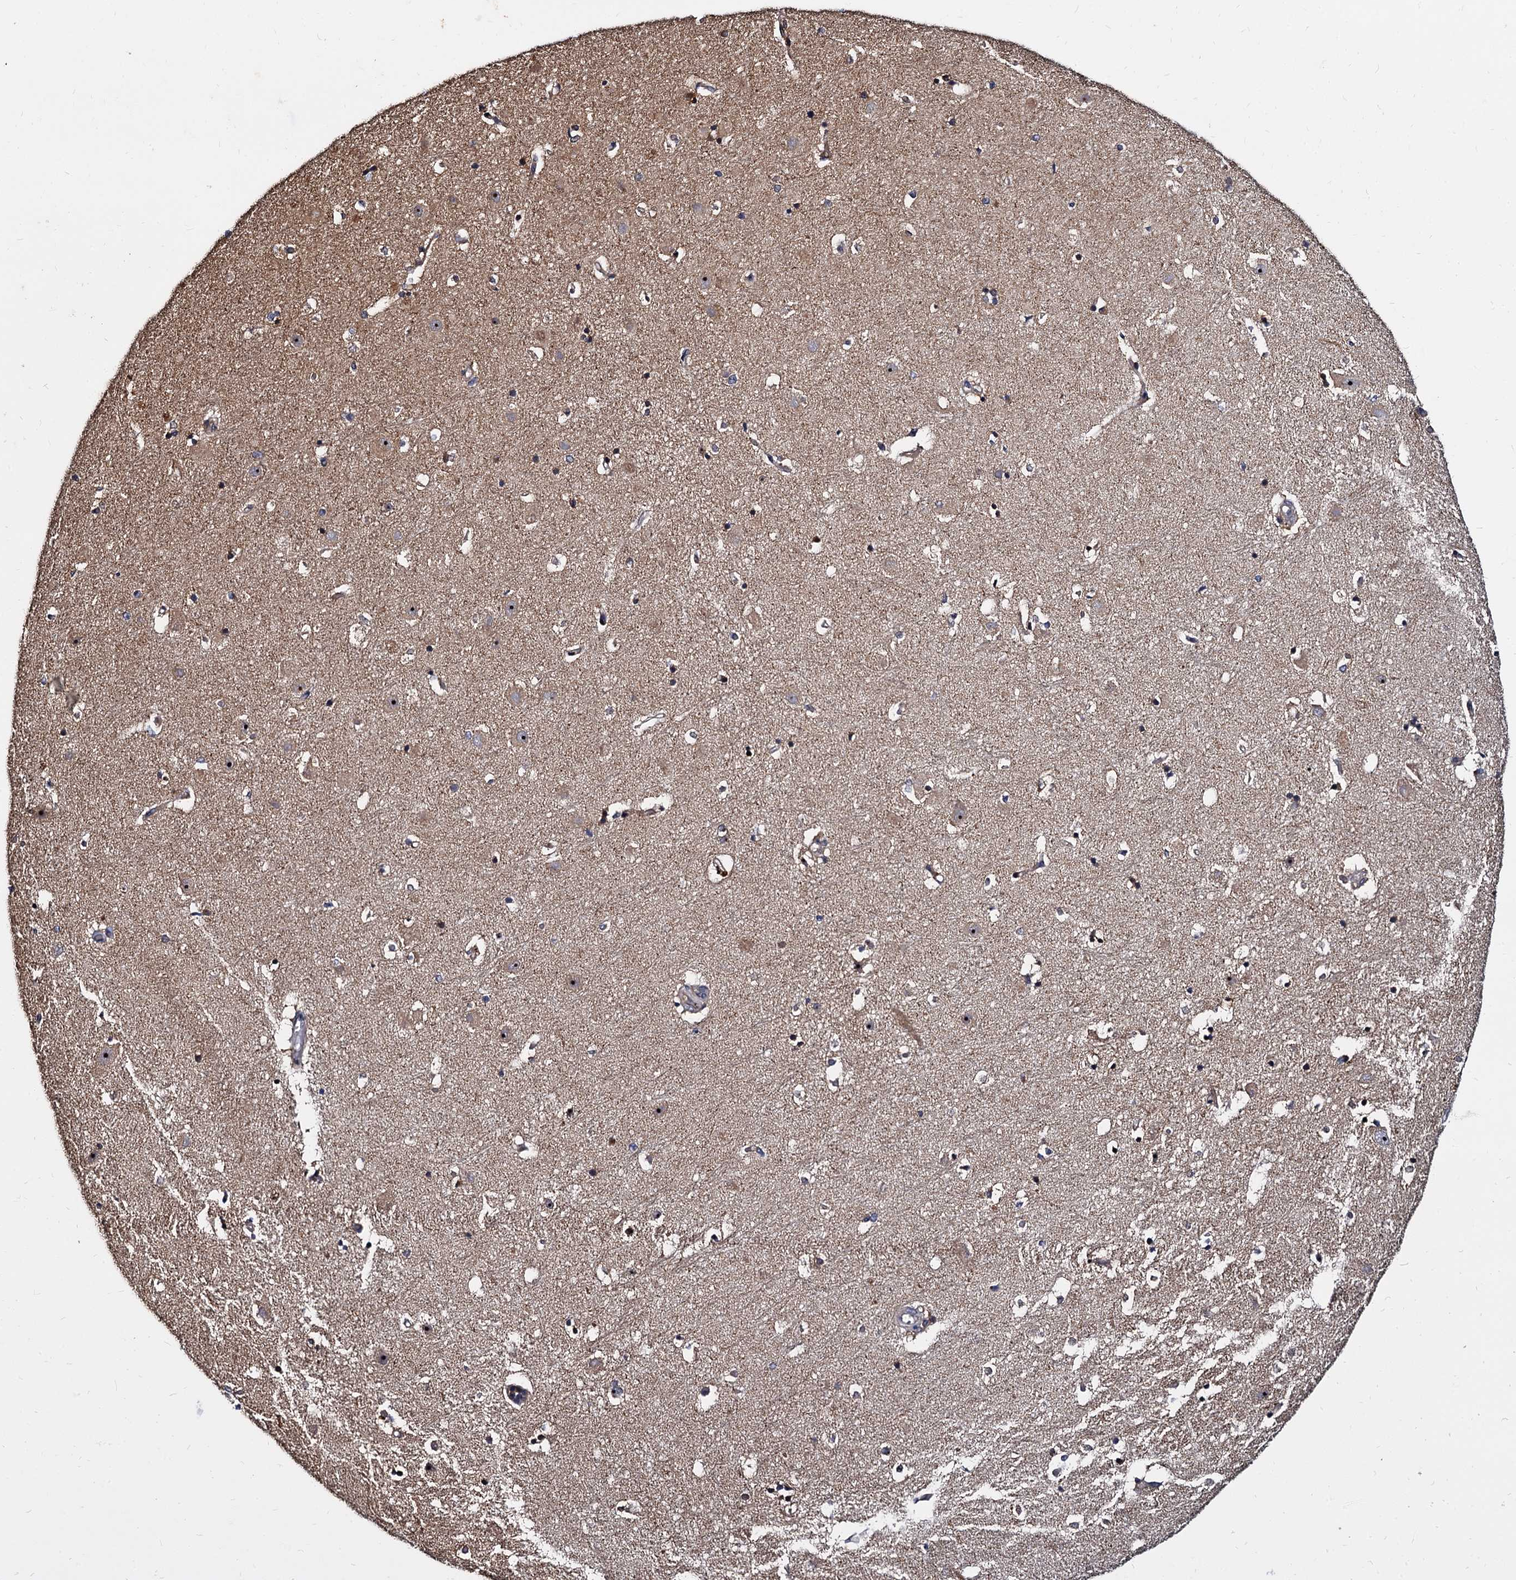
{"staining": {"intensity": "weak", "quantity": "25%-75%", "location": "cytoplasmic/membranous"}, "tissue": "hippocampus", "cell_type": "Glial cells", "image_type": "normal", "snomed": [{"axis": "morphology", "description": "Normal tissue, NOS"}, {"axis": "topography", "description": "Hippocampus"}], "caption": "Normal hippocampus was stained to show a protein in brown. There is low levels of weak cytoplasmic/membranous positivity in approximately 25%-75% of glial cells. The protein of interest is stained brown, and the nuclei are stained in blue (DAB IHC with brightfield microscopy, high magnification).", "gene": "WWC3", "patient": {"sex": "female", "age": 52}}